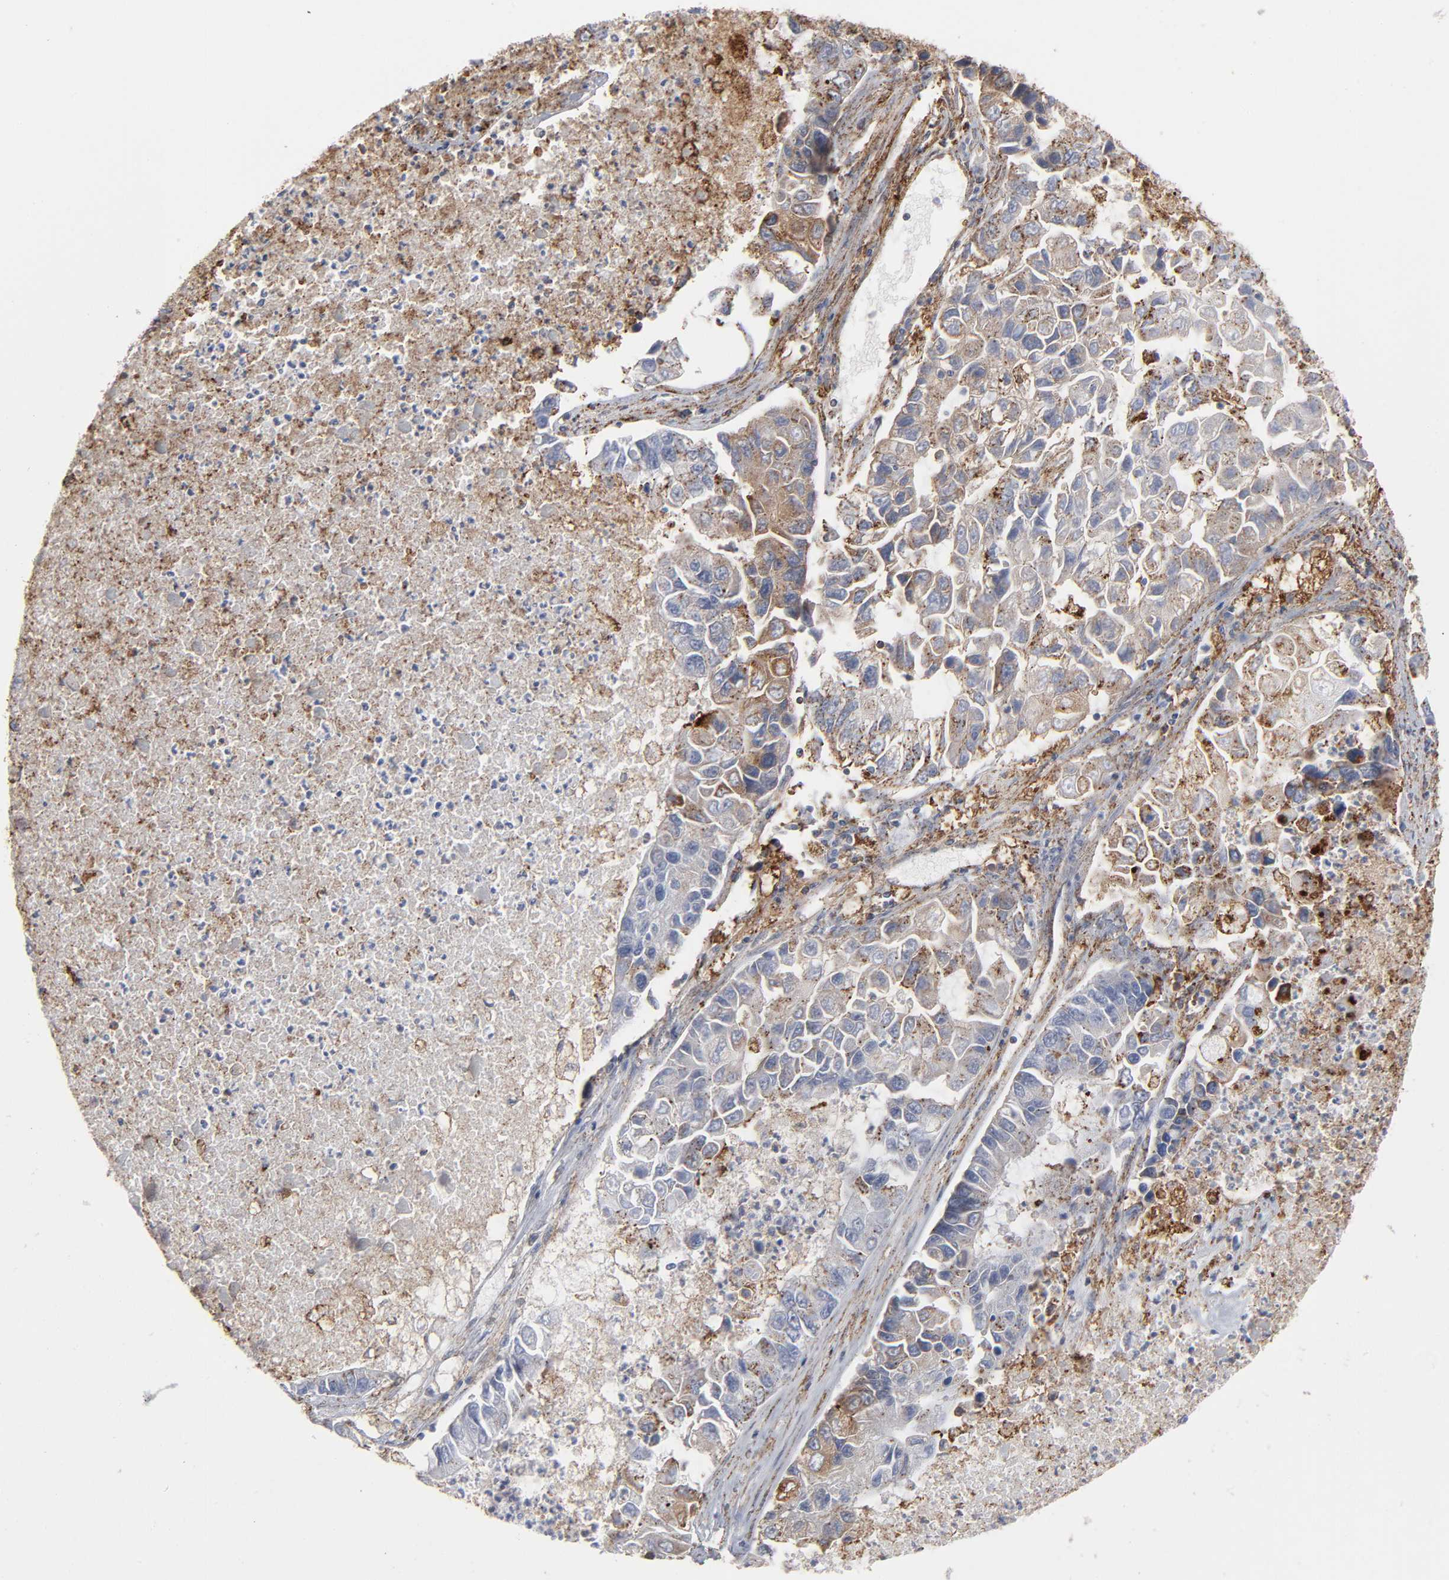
{"staining": {"intensity": "moderate", "quantity": ">75%", "location": "cytoplasmic/membranous"}, "tissue": "lung cancer", "cell_type": "Tumor cells", "image_type": "cancer", "snomed": [{"axis": "morphology", "description": "Adenocarcinoma, NOS"}, {"axis": "topography", "description": "Lung"}], "caption": "Immunohistochemical staining of human lung cancer (adenocarcinoma) shows moderate cytoplasmic/membranous protein positivity in about >75% of tumor cells.", "gene": "ANXA5", "patient": {"sex": "female", "age": 51}}